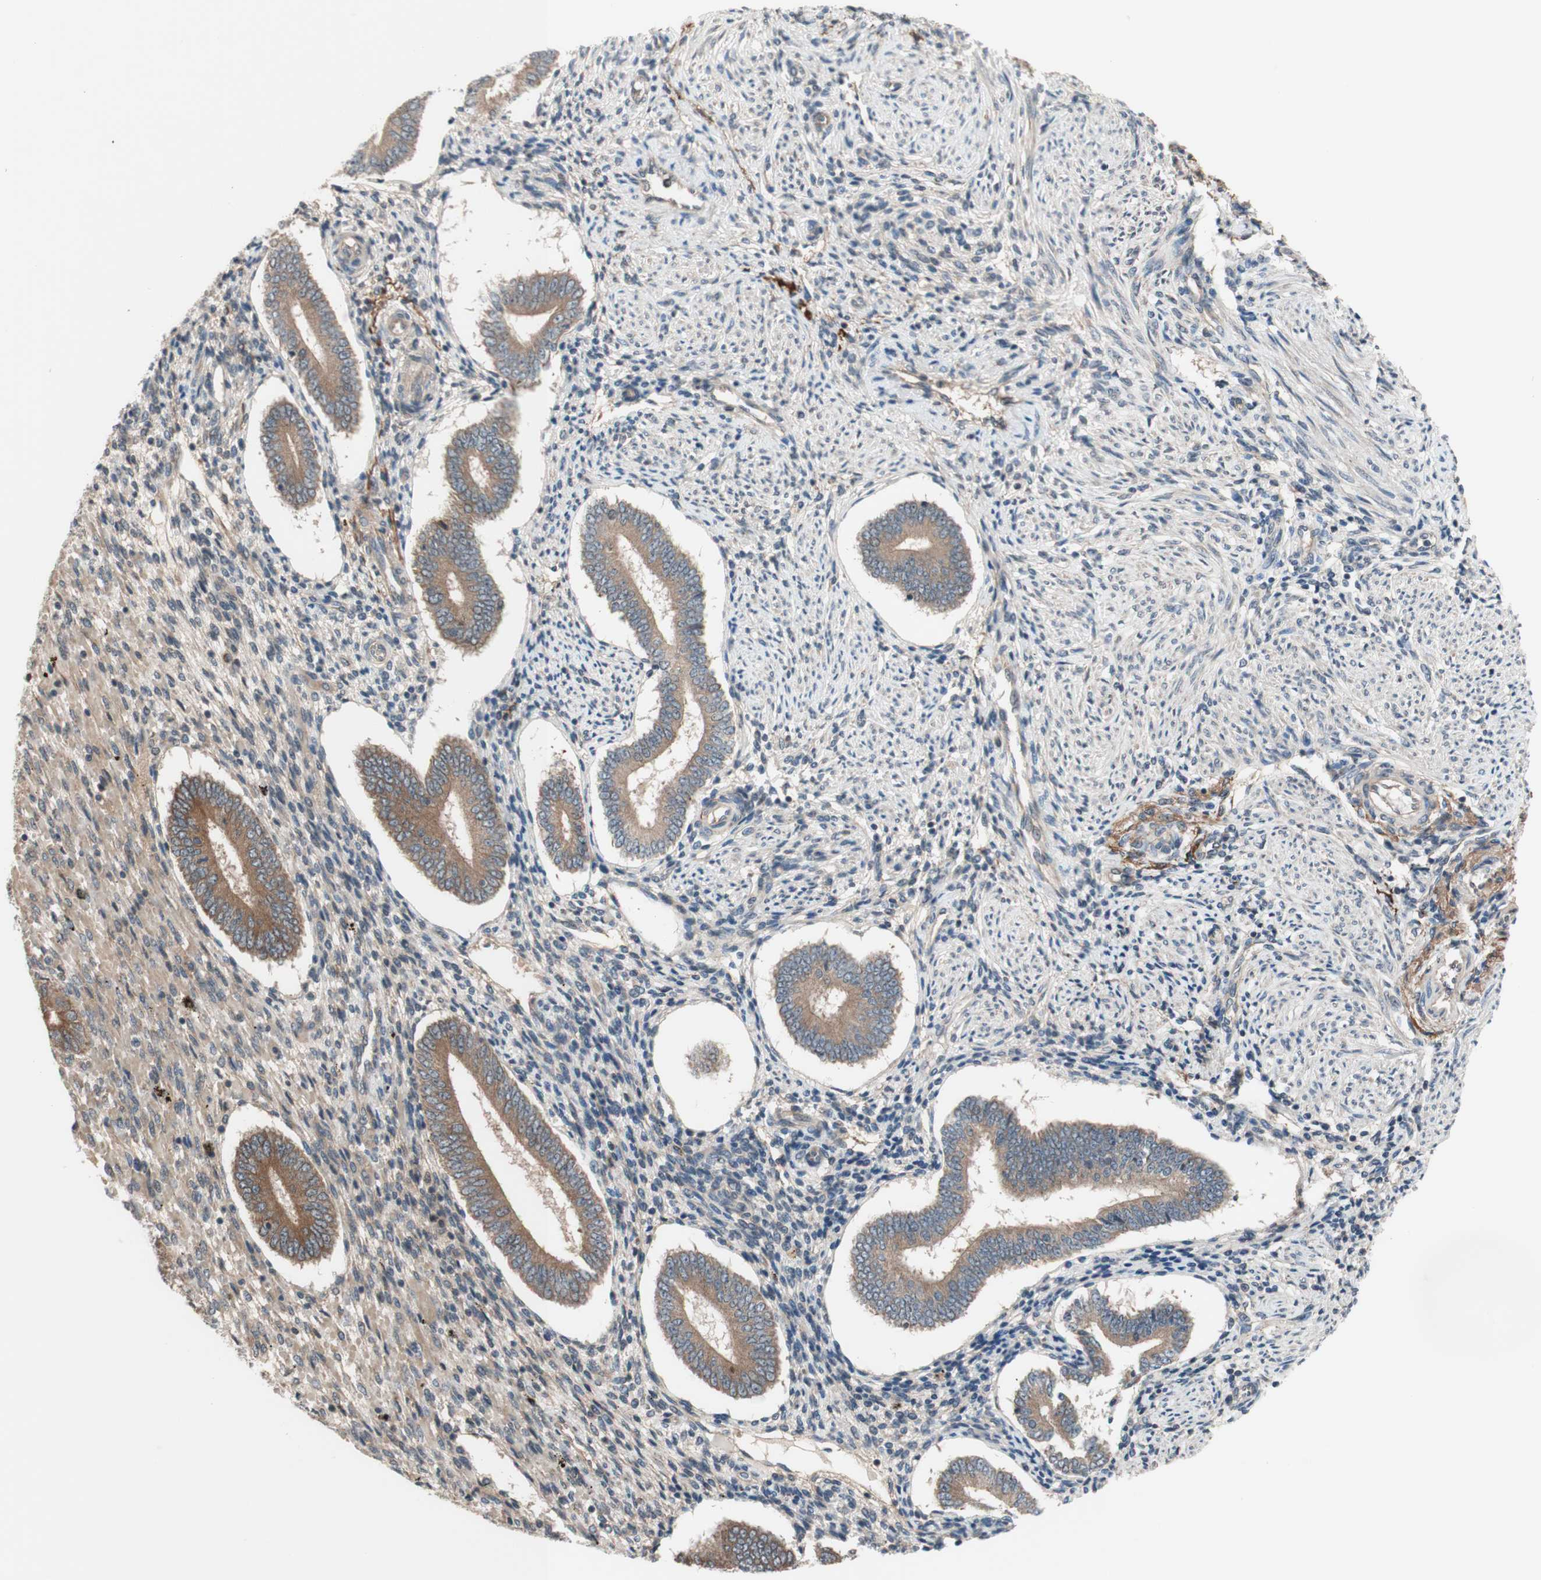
{"staining": {"intensity": "weak", "quantity": "25%-75%", "location": "cytoplasmic/membranous"}, "tissue": "endometrium", "cell_type": "Cells in endometrial stroma", "image_type": "normal", "snomed": [{"axis": "morphology", "description": "Normal tissue, NOS"}, {"axis": "topography", "description": "Endometrium"}], "caption": "Brown immunohistochemical staining in unremarkable endometrium exhibits weak cytoplasmic/membranous expression in approximately 25%-75% of cells in endometrial stroma. (Stains: DAB (3,3'-diaminobenzidine) in brown, nuclei in blue, Microscopy: brightfield microscopy at high magnification).", "gene": "CD55", "patient": {"sex": "female", "age": 42}}